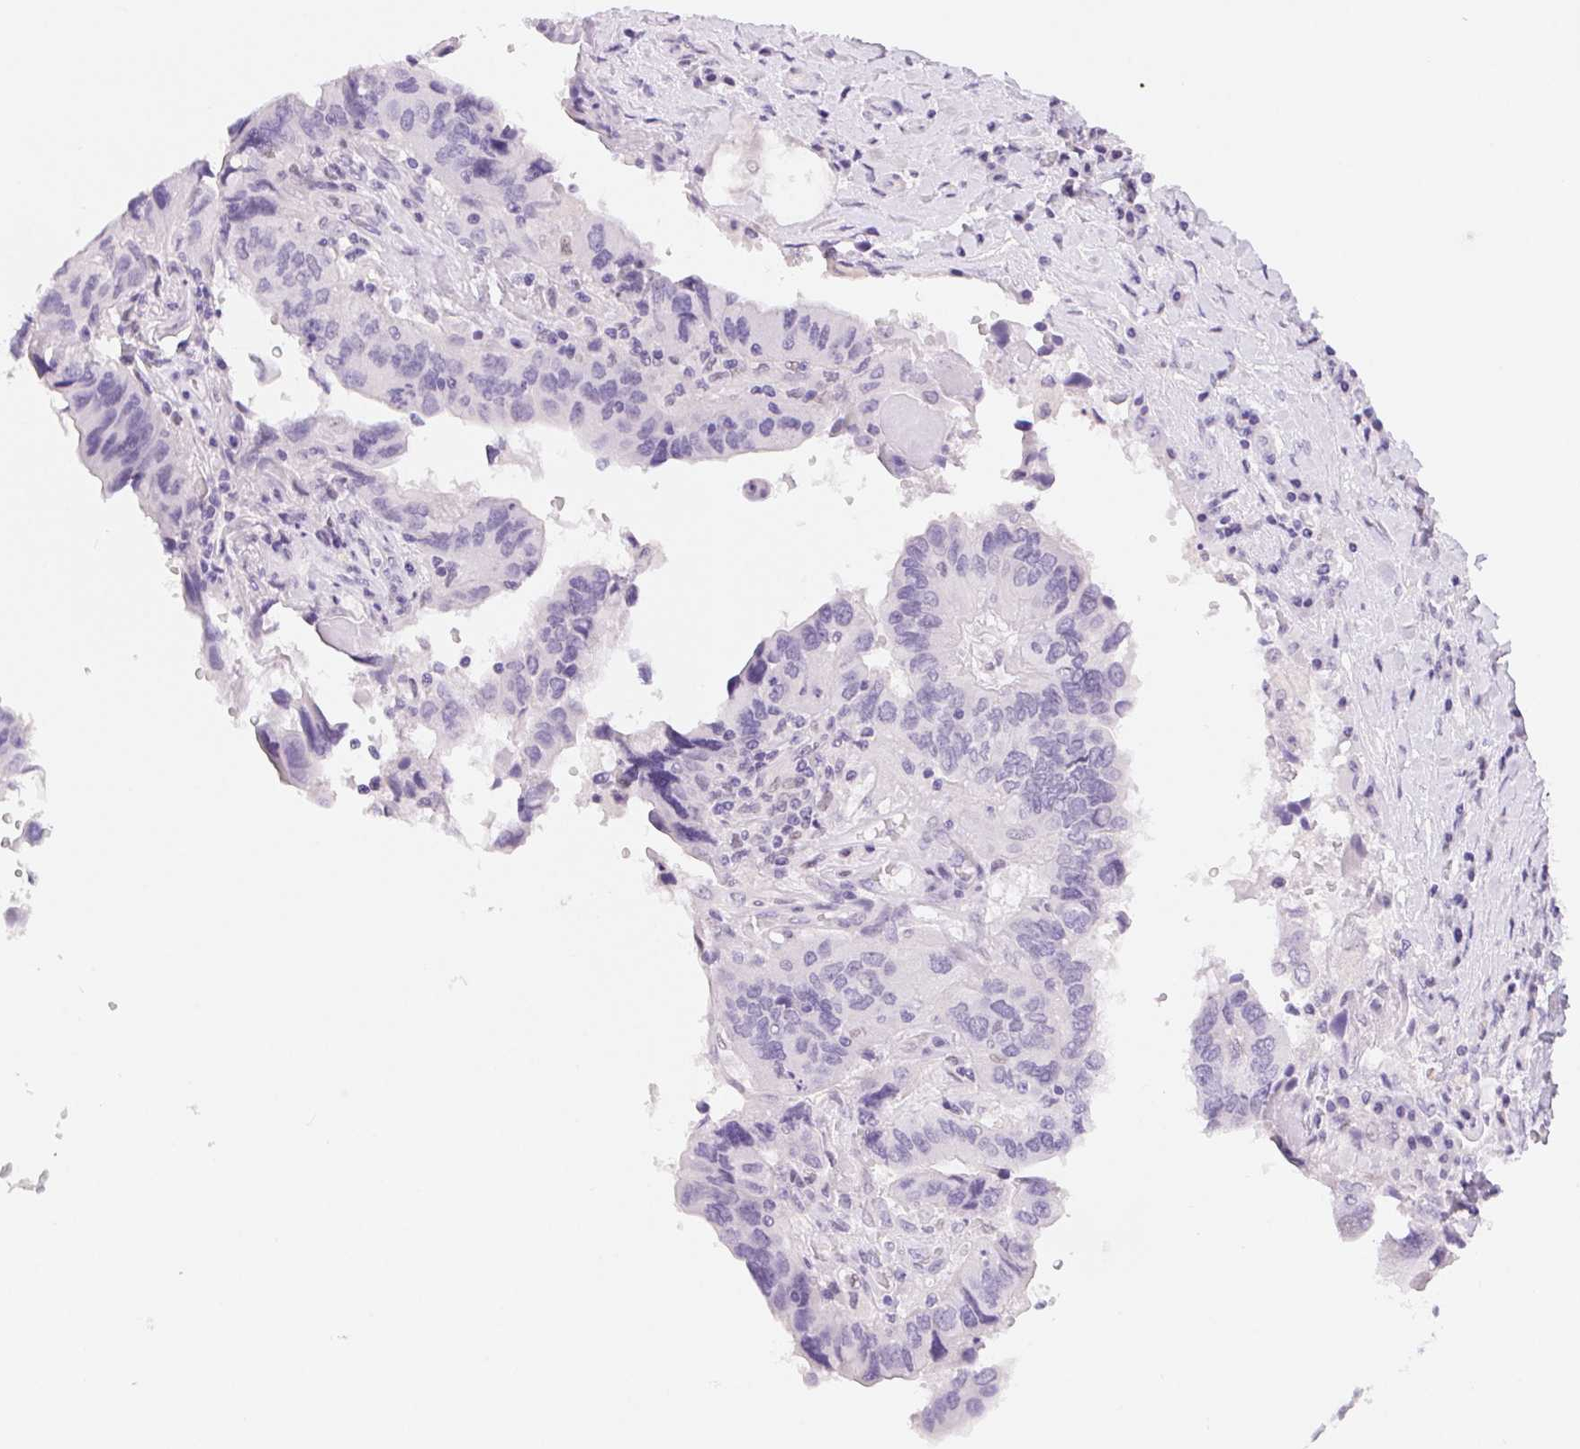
{"staining": {"intensity": "negative", "quantity": "none", "location": "none"}, "tissue": "ovarian cancer", "cell_type": "Tumor cells", "image_type": "cancer", "snomed": [{"axis": "morphology", "description": "Cystadenocarcinoma, serous, NOS"}, {"axis": "topography", "description": "Ovary"}], "caption": "Immunohistochemistry (IHC) micrograph of neoplastic tissue: ovarian cancer stained with DAB (3,3'-diaminobenzidine) demonstrates no significant protein positivity in tumor cells.", "gene": "ASGR2", "patient": {"sex": "female", "age": 79}}